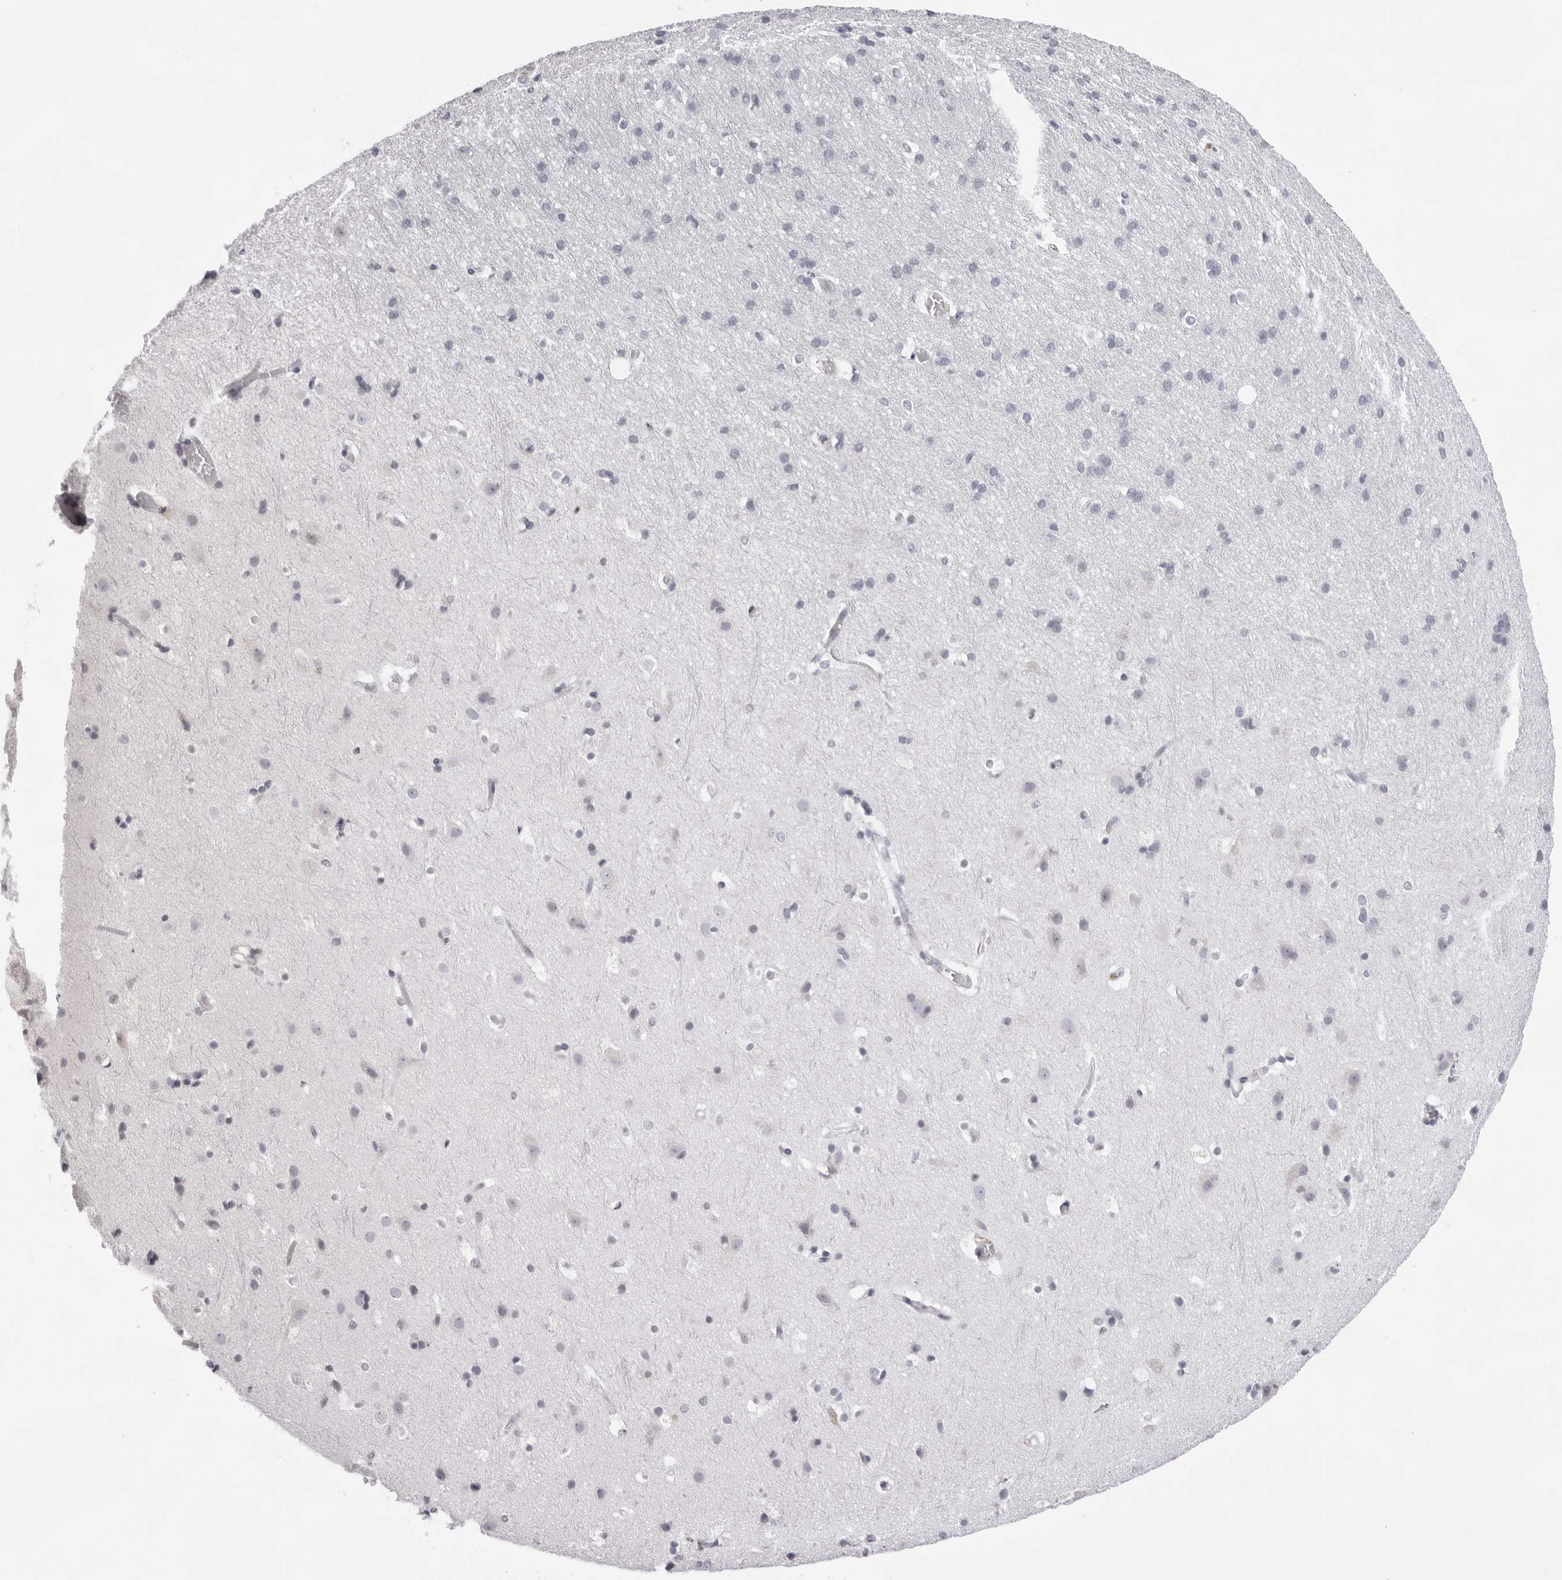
{"staining": {"intensity": "negative", "quantity": "none", "location": "none"}, "tissue": "cerebral cortex", "cell_type": "Endothelial cells", "image_type": "normal", "snomed": [{"axis": "morphology", "description": "Normal tissue, NOS"}, {"axis": "topography", "description": "Cerebral cortex"}], "caption": "Immunohistochemistry (IHC) of benign human cerebral cortex displays no expression in endothelial cells.", "gene": "SMIM2", "patient": {"sex": "male", "age": 54}}